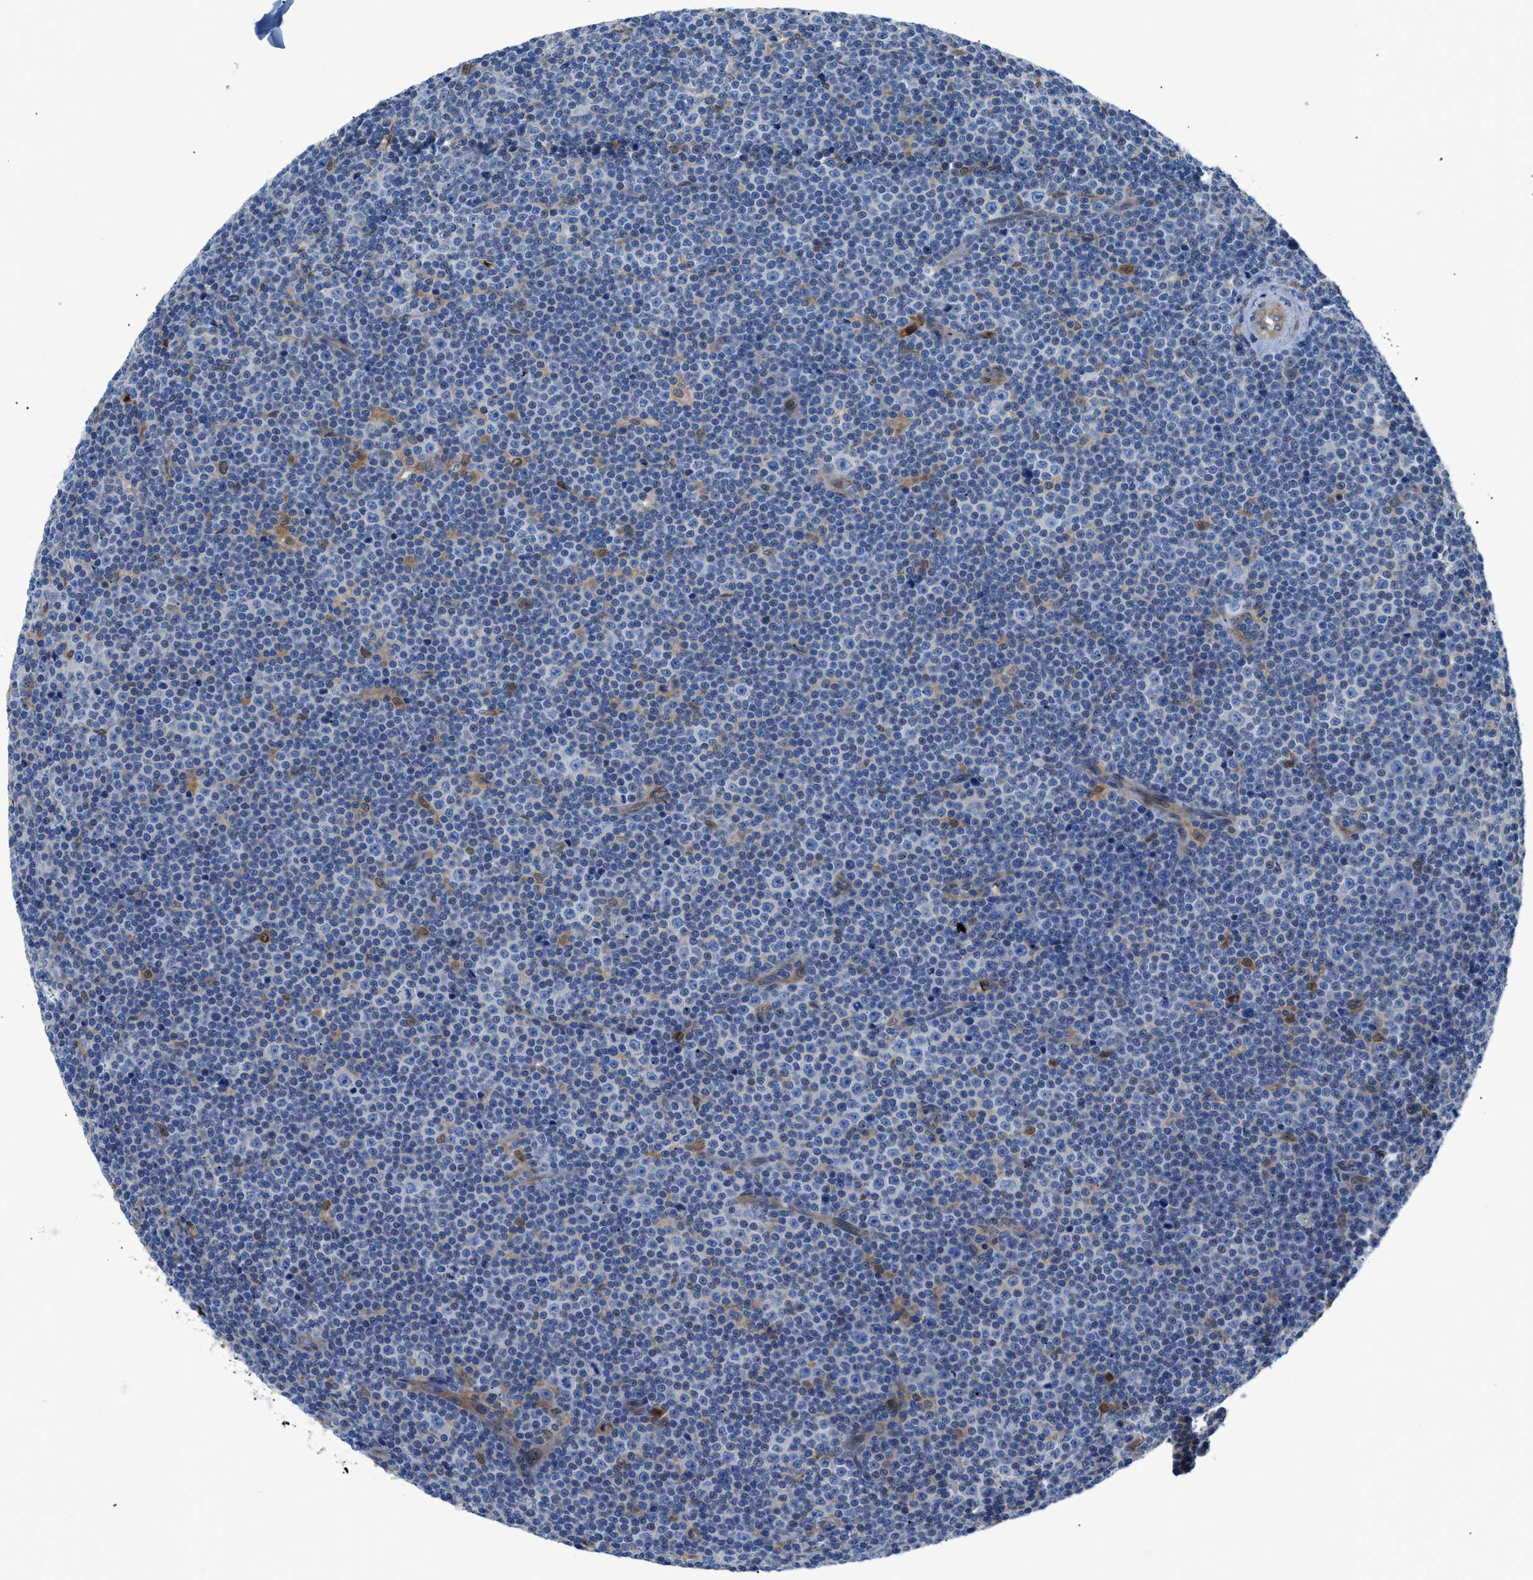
{"staining": {"intensity": "negative", "quantity": "none", "location": "none"}, "tissue": "lymphoma", "cell_type": "Tumor cells", "image_type": "cancer", "snomed": [{"axis": "morphology", "description": "Malignant lymphoma, non-Hodgkin's type, Low grade"}, {"axis": "topography", "description": "Lymph node"}], "caption": "Immunohistochemical staining of human malignant lymphoma, non-Hodgkin's type (low-grade) displays no significant positivity in tumor cells. Brightfield microscopy of immunohistochemistry stained with DAB (brown) and hematoxylin (blue), captured at high magnification.", "gene": "DMAC1", "patient": {"sex": "female", "age": 67}}